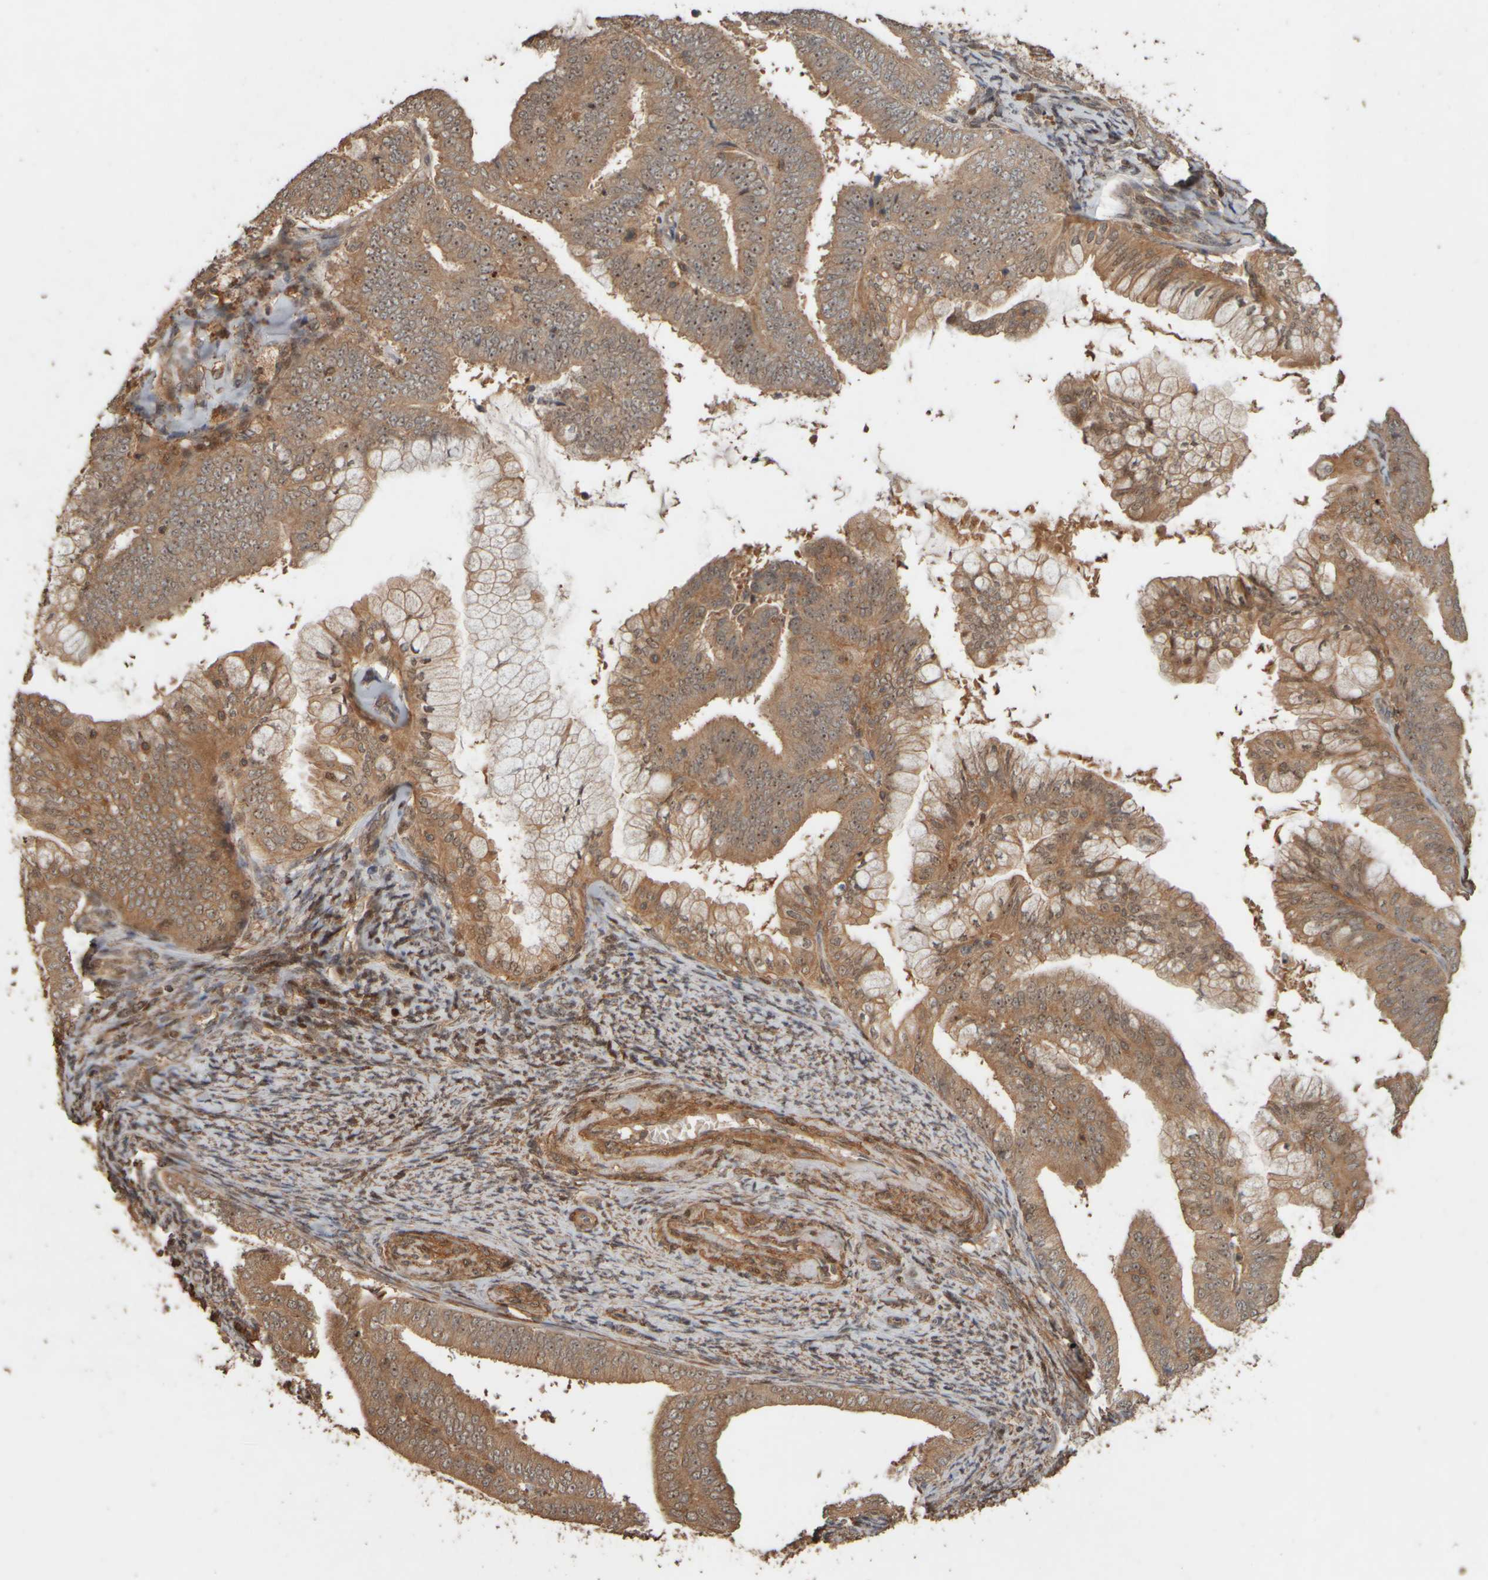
{"staining": {"intensity": "moderate", "quantity": ">75%", "location": "cytoplasmic/membranous,nuclear"}, "tissue": "endometrial cancer", "cell_type": "Tumor cells", "image_type": "cancer", "snomed": [{"axis": "morphology", "description": "Adenocarcinoma, NOS"}, {"axis": "topography", "description": "Endometrium"}], "caption": "DAB (3,3'-diaminobenzidine) immunohistochemical staining of human adenocarcinoma (endometrial) displays moderate cytoplasmic/membranous and nuclear protein positivity in approximately >75% of tumor cells.", "gene": "SPHK1", "patient": {"sex": "female", "age": 63}}